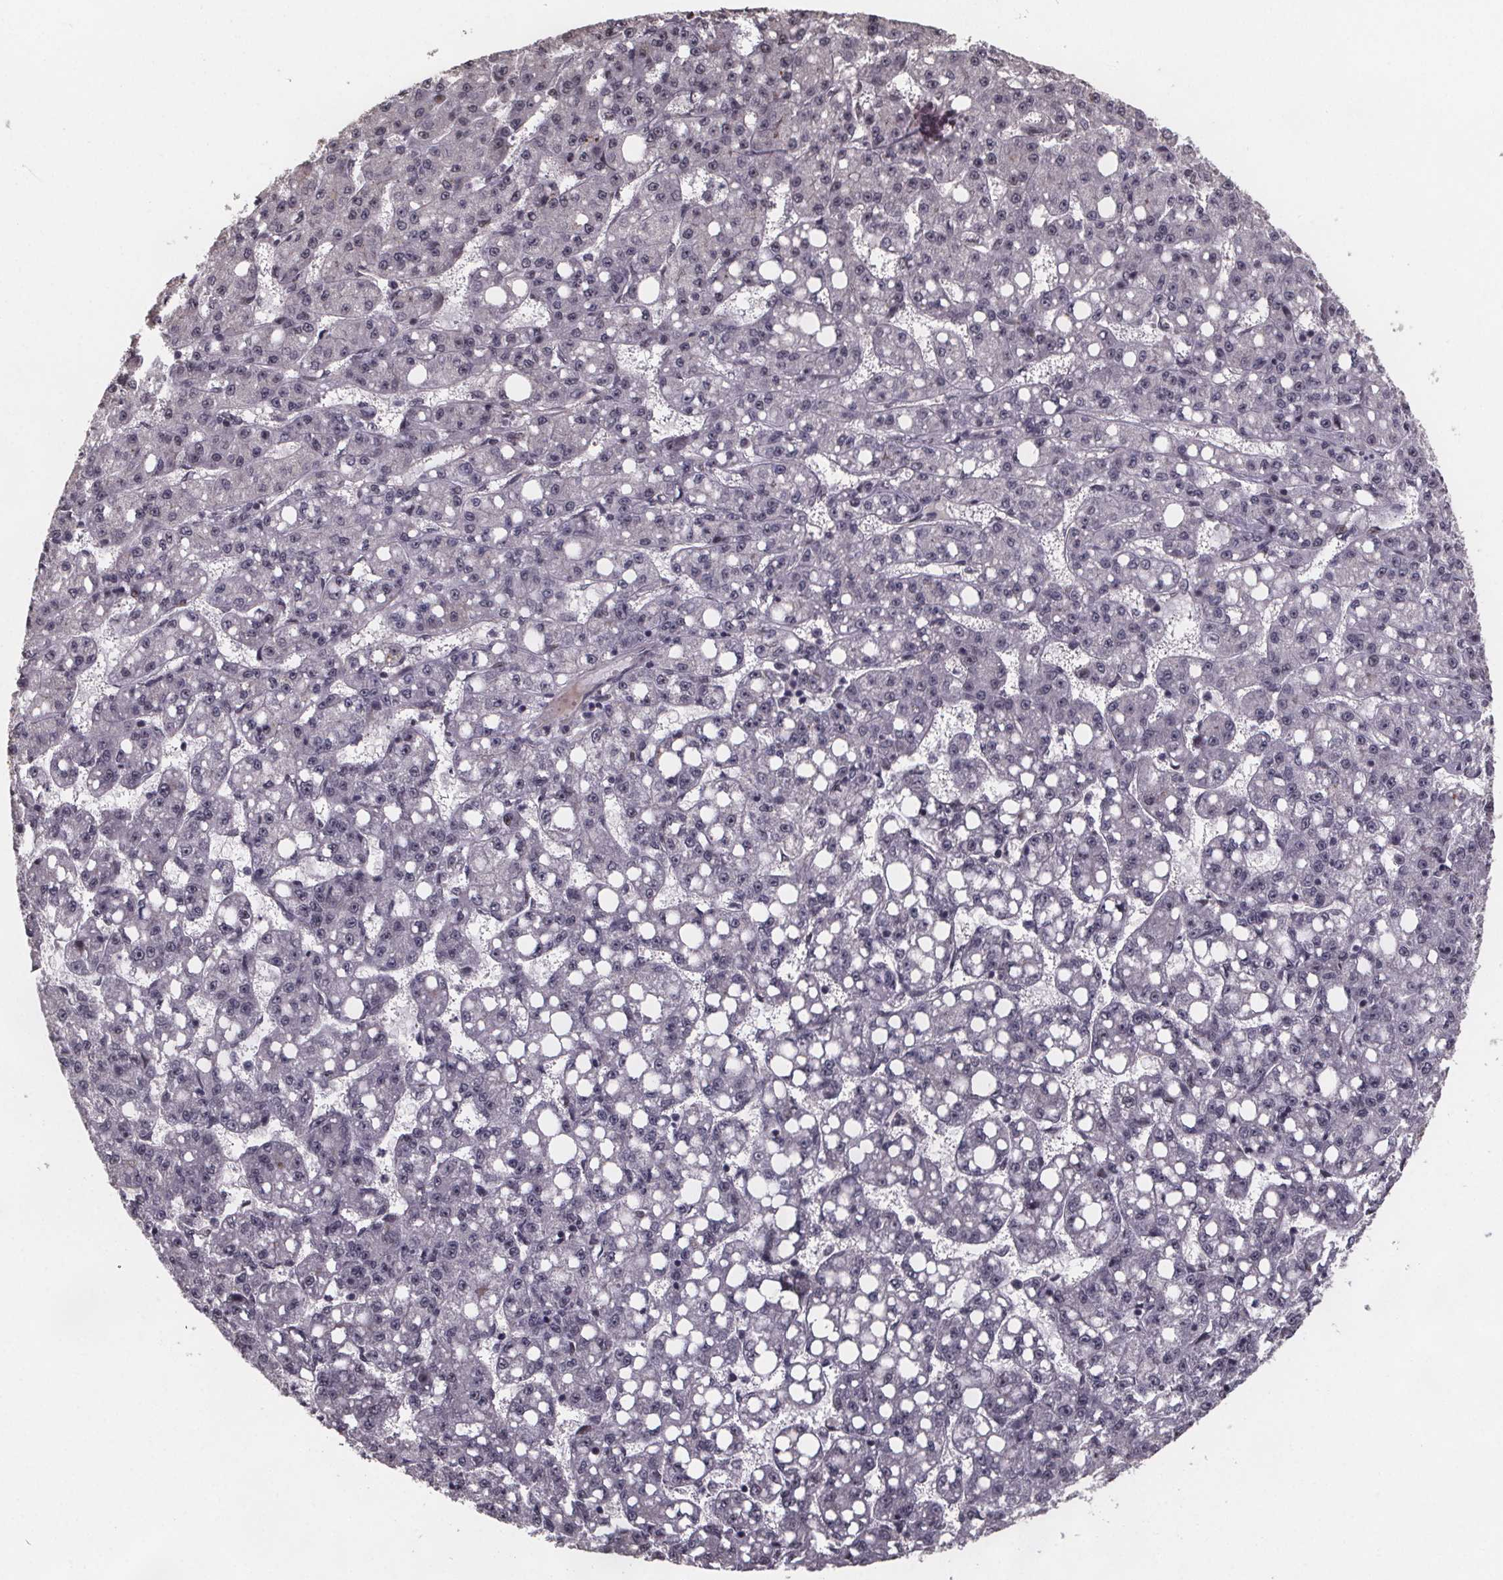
{"staining": {"intensity": "weak", "quantity": "<25%", "location": "nuclear"}, "tissue": "liver cancer", "cell_type": "Tumor cells", "image_type": "cancer", "snomed": [{"axis": "morphology", "description": "Carcinoma, Hepatocellular, NOS"}, {"axis": "topography", "description": "Liver"}], "caption": "Liver hepatocellular carcinoma was stained to show a protein in brown. There is no significant staining in tumor cells.", "gene": "U2SURP", "patient": {"sex": "female", "age": 65}}